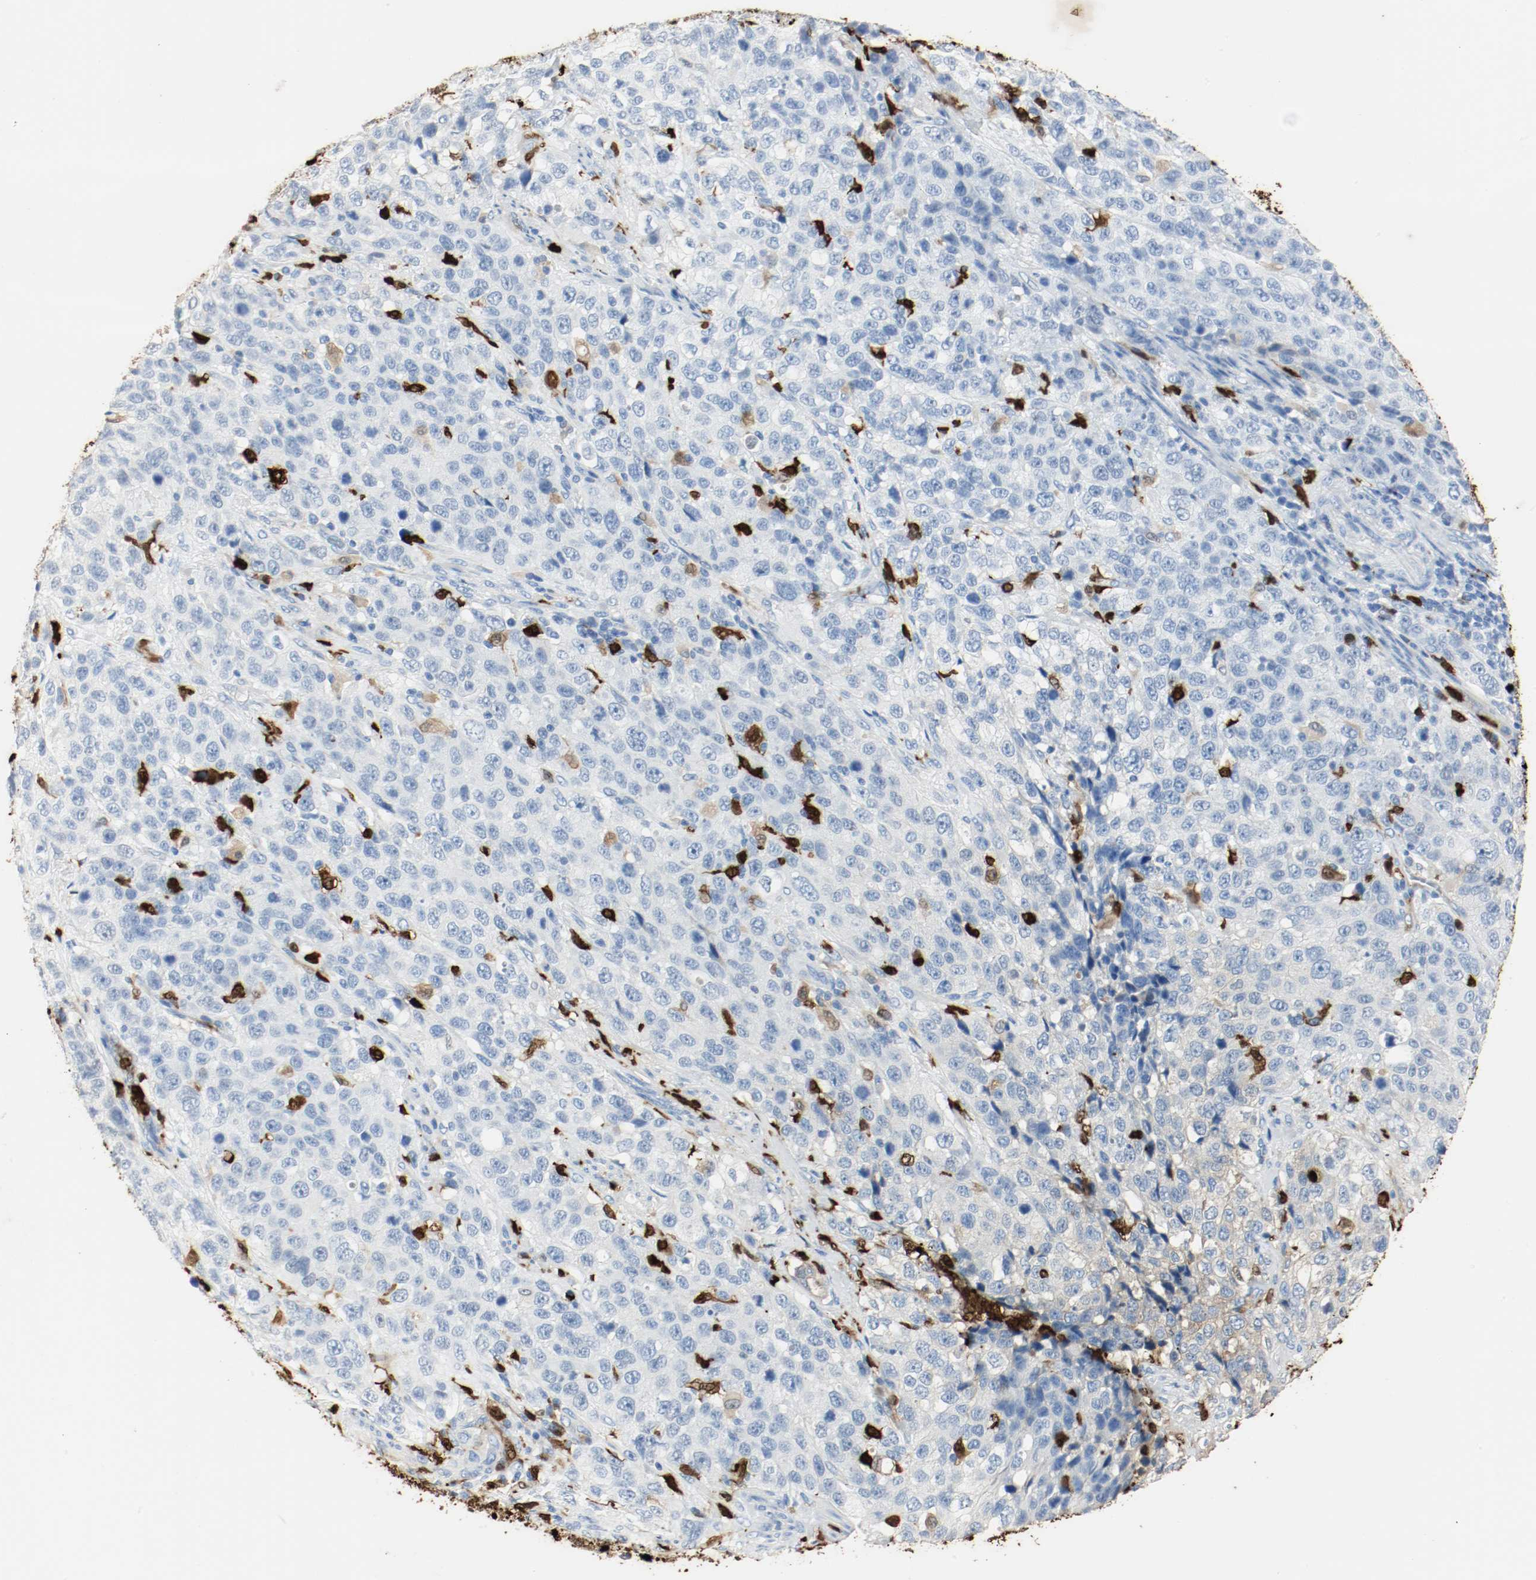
{"staining": {"intensity": "negative", "quantity": "none", "location": "none"}, "tissue": "stomach cancer", "cell_type": "Tumor cells", "image_type": "cancer", "snomed": [{"axis": "morphology", "description": "Normal tissue, NOS"}, {"axis": "morphology", "description": "Adenocarcinoma, NOS"}, {"axis": "topography", "description": "Stomach"}], "caption": "Stomach adenocarcinoma was stained to show a protein in brown. There is no significant positivity in tumor cells. (DAB immunohistochemistry with hematoxylin counter stain).", "gene": "S100A9", "patient": {"sex": "male", "age": 48}}